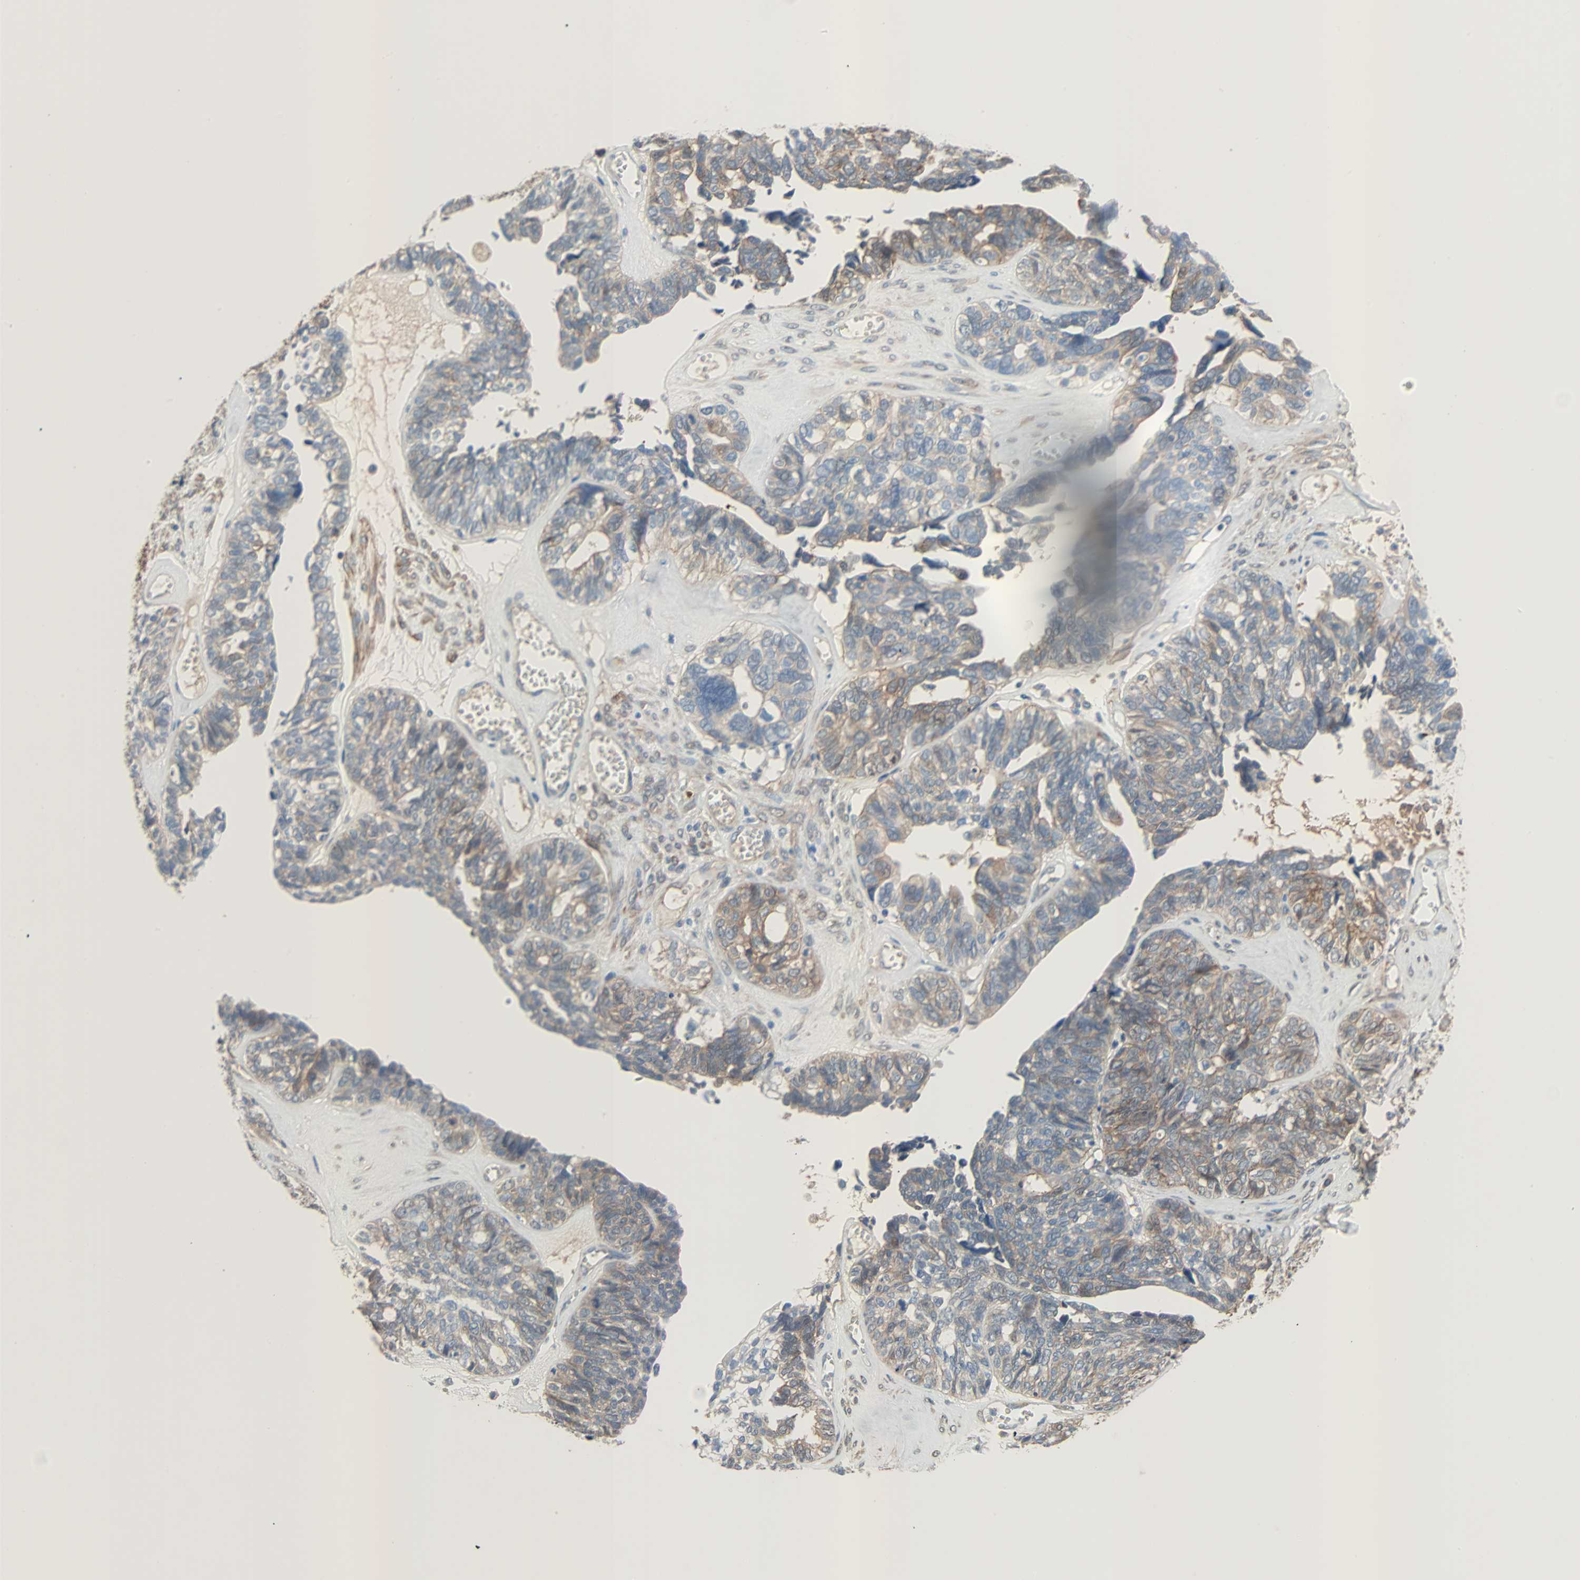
{"staining": {"intensity": "moderate", "quantity": "25%-75%", "location": "cytoplasmic/membranous"}, "tissue": "ovarian cancer", "cell_type": "Tumor cells", "image_type": "cancer", "snomed": [{"axis": "morphology", "description": "Cystadenocarcinoma, serous, NOS"}, {"axis": "topography", "description": "Ovary"}], "caption": "Protein staining by immunohistochemistry (IHC) exhibits moderate cytoplasmic/membranous staining in about 25%-75% of tumor cells in ovarian cancer.", "gene": "TNFRSF12A", "patient": {"sex": "female", "age": 79}}